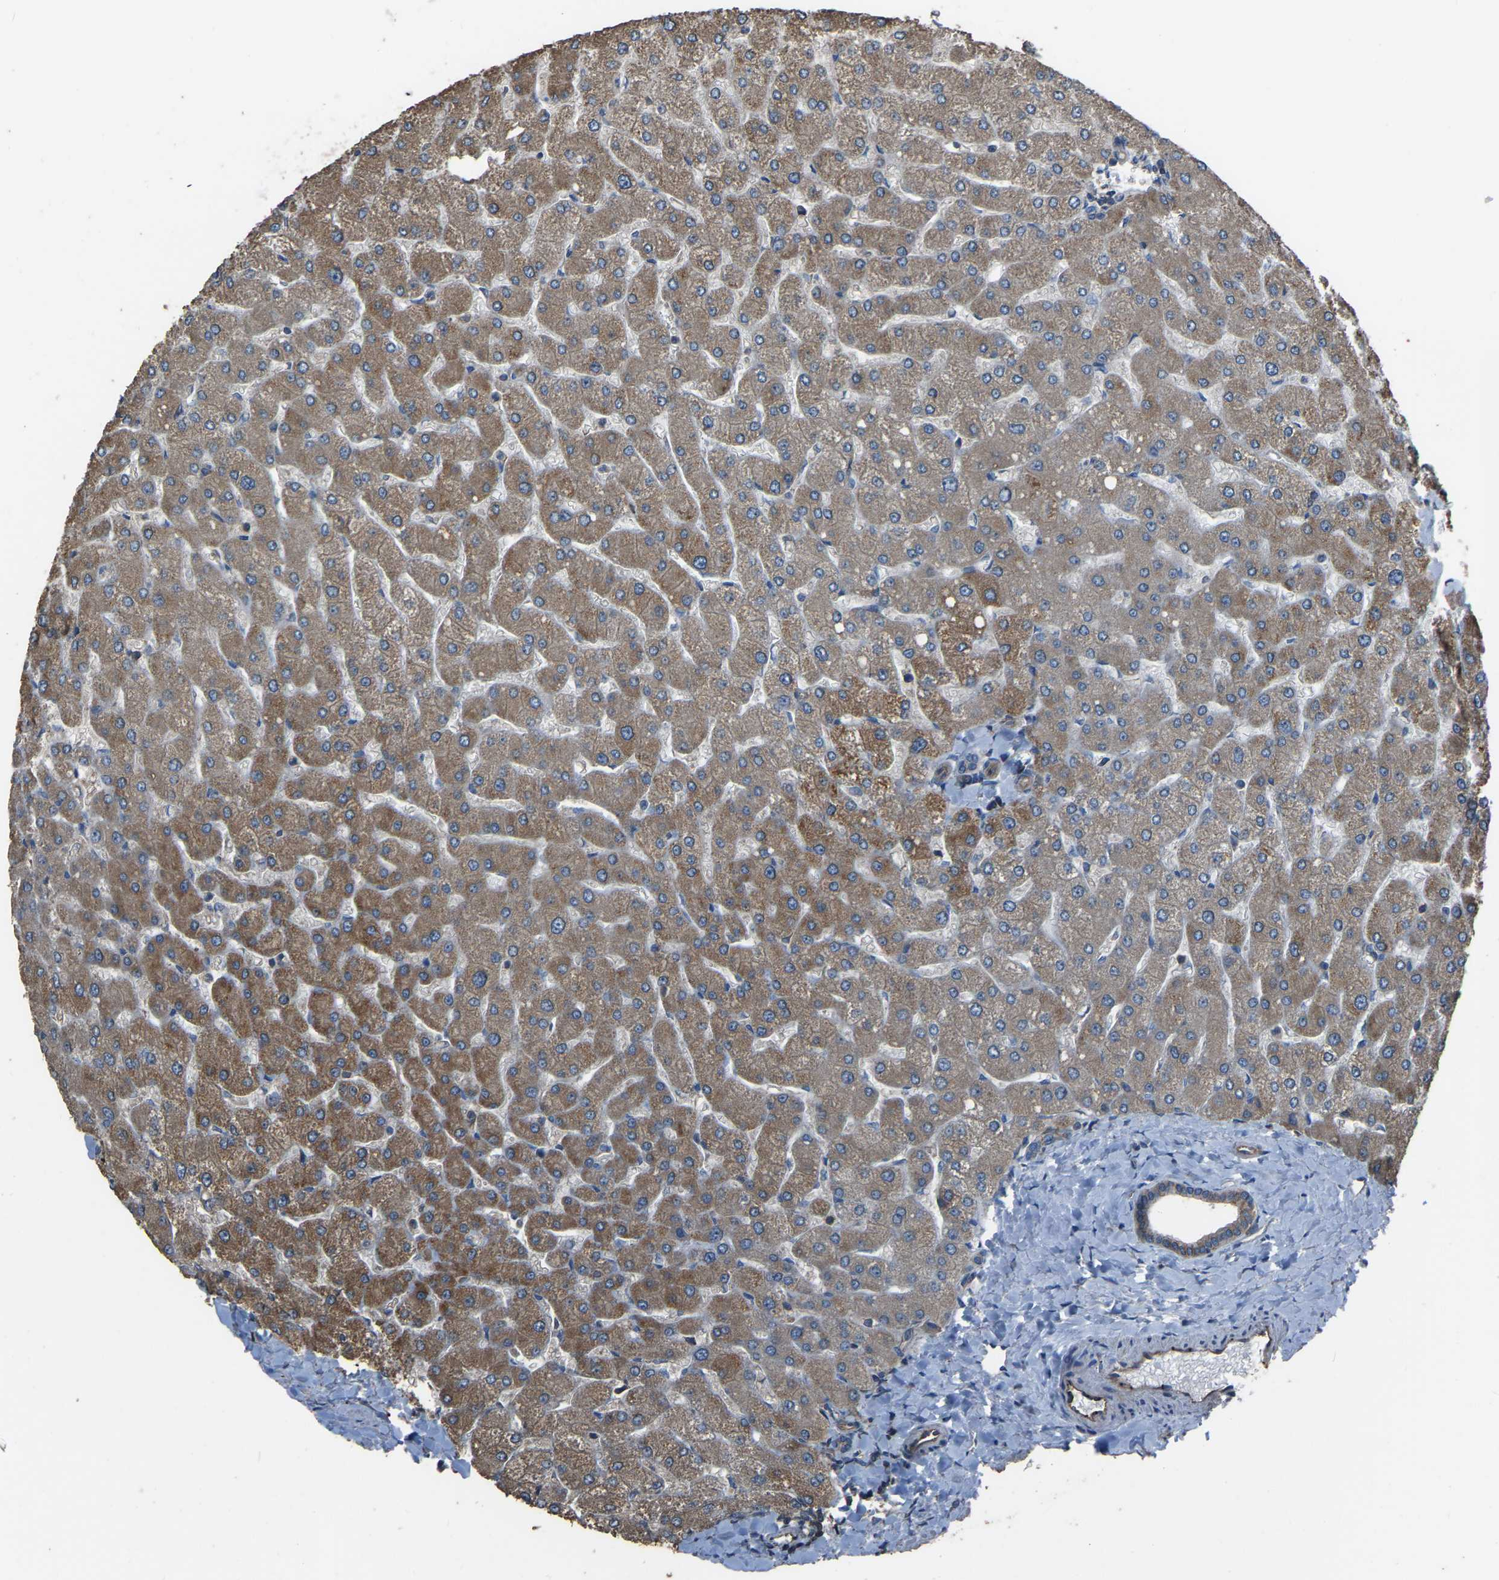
{"staining": {"intensity": "weak", "quantity": ">75%", "location": "cytoplasmic/membranous"}, "tissue": "liver", "cell_type": "Cholangiocytes", "image_type": "normal", "snomed": [{"axis": "morphology", "description": "Normal tissue, NOS"}, {"axis": "topography", "description": "Liver"}], "caption": "Brown immunohistochemical staining in benign liver exhibits weak cytoplasmic/membranous positivity in about >75% of cholangiocytes.", "gene": "SLC4A2", "patient": {"sex": "male", "age": 55}}